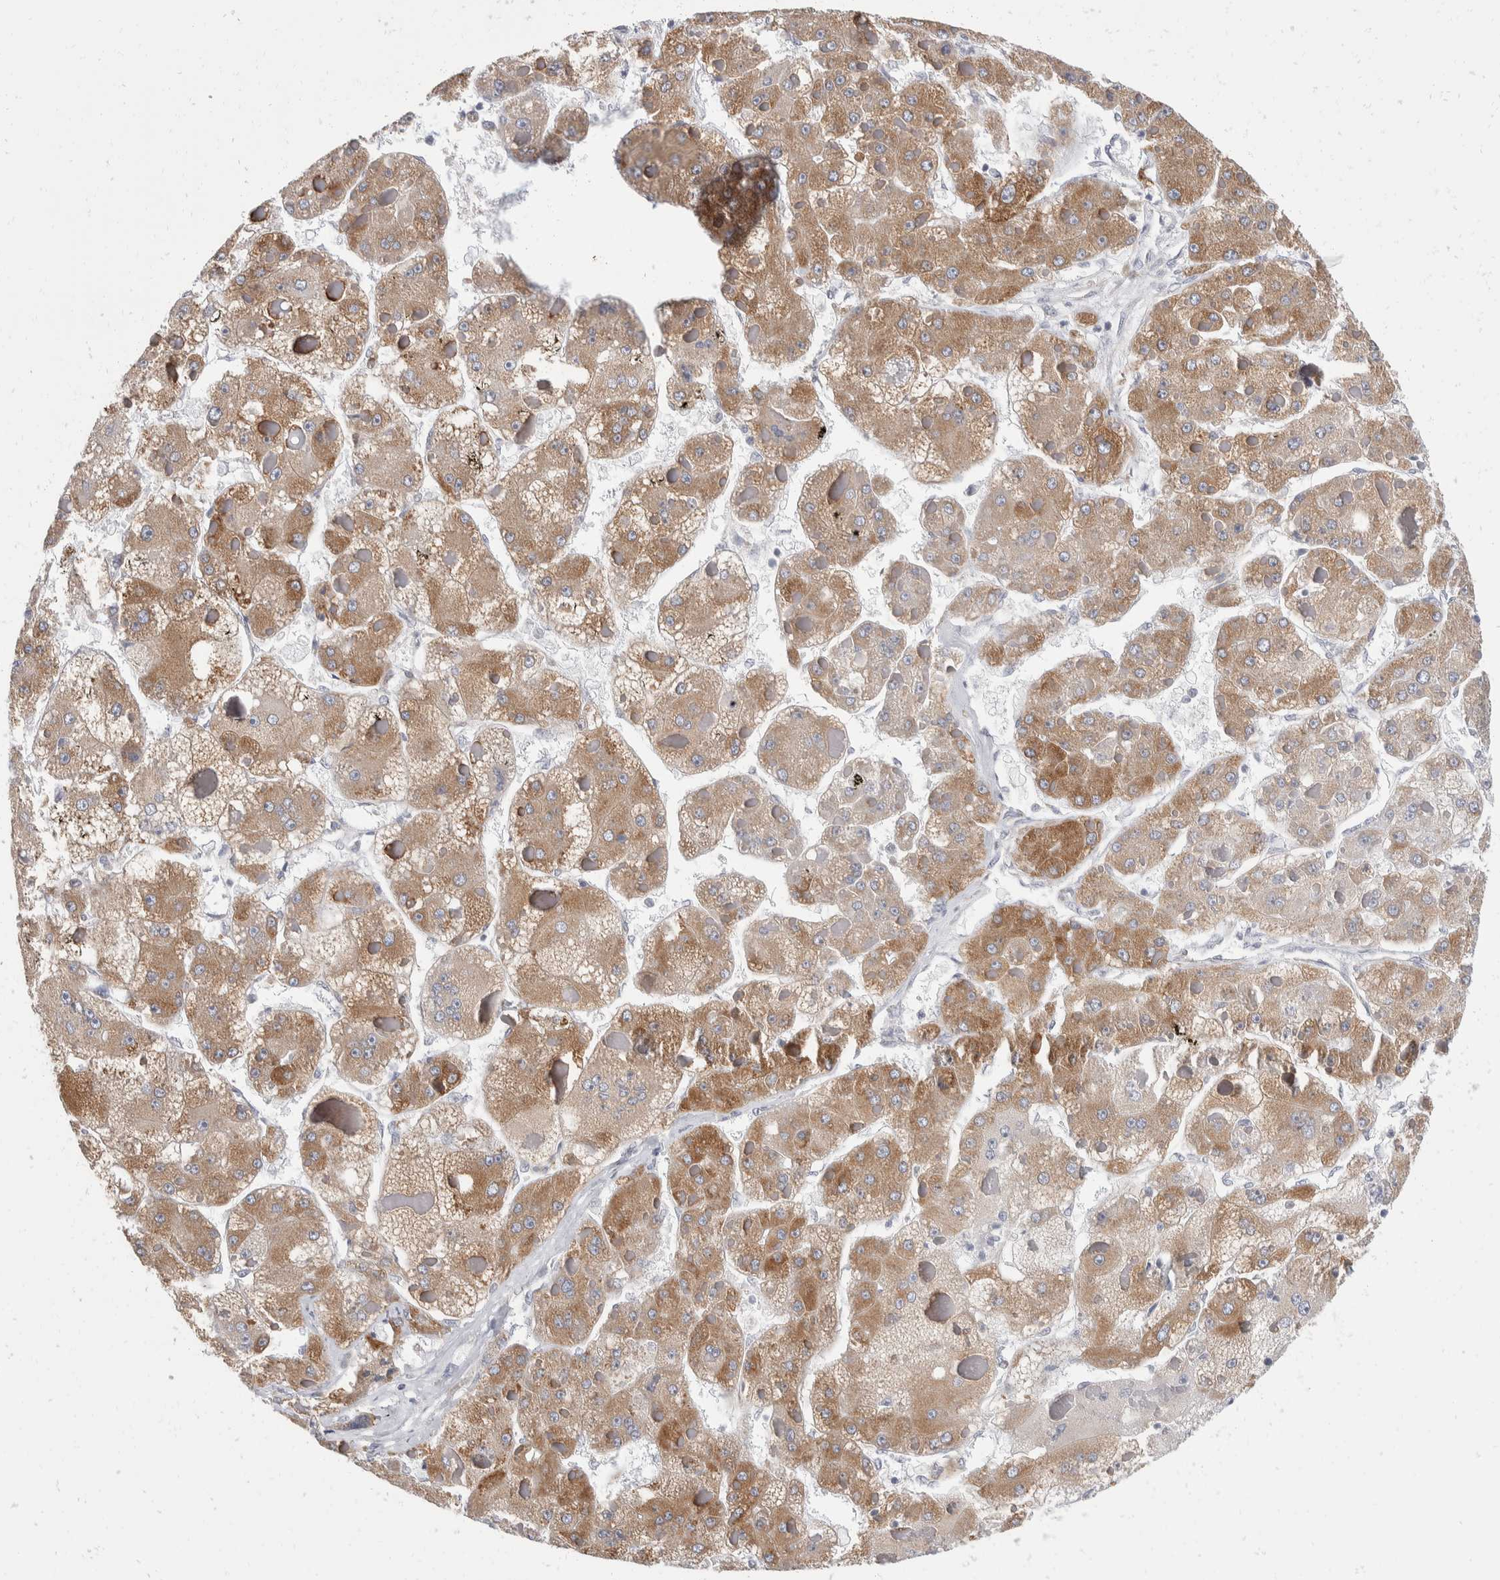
{"staining": {"intensity": "moderate", "quantity": ">75%", "location": "cytoplasmic/membranous"}, "tissue": "liver cancer", "cell_type": "Tumor cells", "image_type": "cancer", "snomed": [{"axis": "morphology", "description": "Carcinoma, Hepatocellular, NOS"}, {"axis": "topography", "description": "Liver"}], "caption": "This image exhibits IHC staining of human liver cancer, with medium moderate cytoplasmic/membranous expression in approximately >75% of tumor cells.", "gene": "TMEM245", "patient": {"sex": "female", "age": 73}}